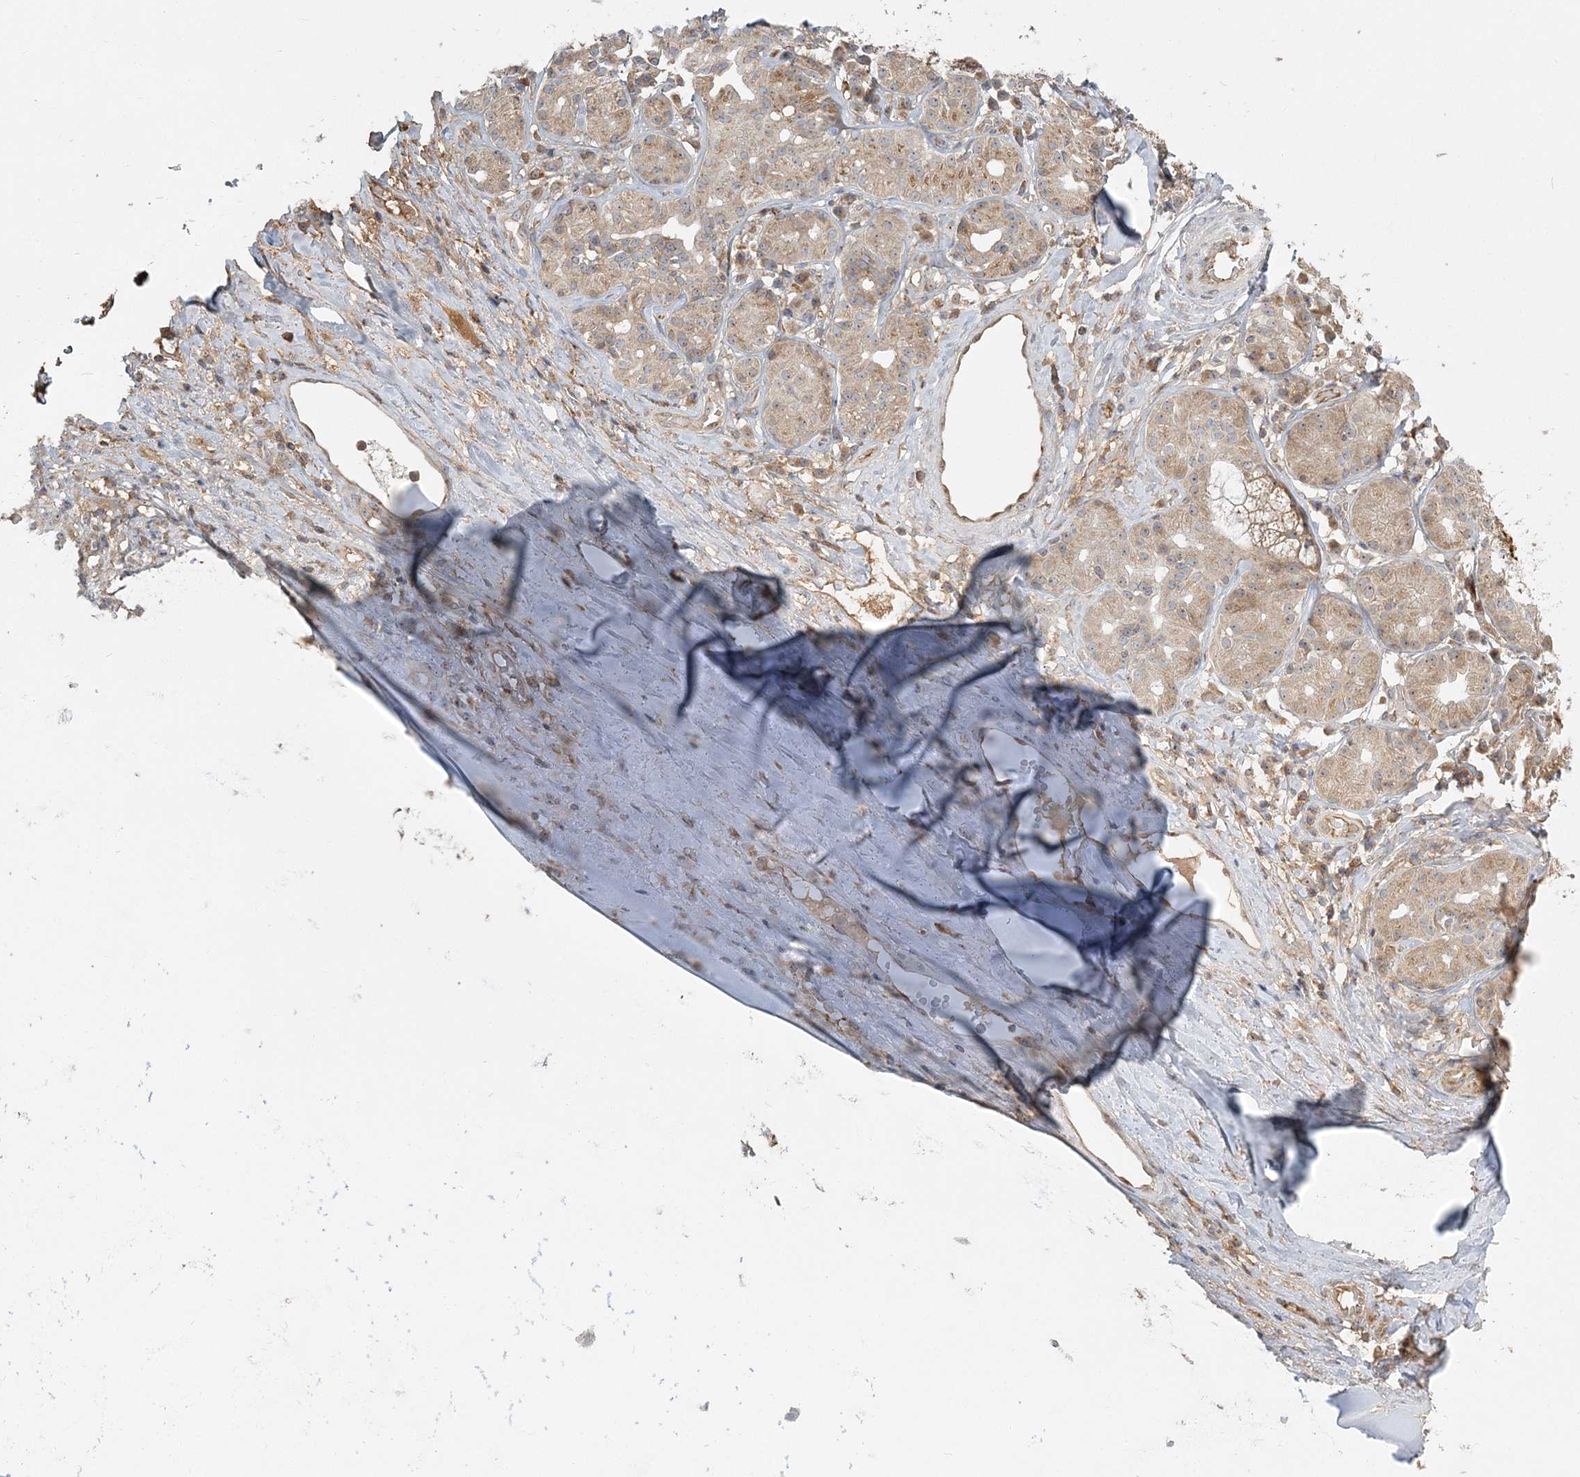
{"staining": {"intensity": "negative", "quantity": "none", "location": "none"}, "tissue": "adipose tissue", "cell_type": "Adipocytes", "image_type": "normal", "snomed": [{"axis": "morphology", "description": "Normal tissue, NOS"}, {"axis": "morphology", "description": "Basal cell carcinoma"}, {"axis": "topography", "description": "Cartilage tissue"}, {"axis": "topography", "description": "Nasopharynx"}, {"axis": "topography", "description": "Oral tissue"}], "caption": "This micrograph is of normal adipose tissue stained with immunohistochemistry to label a protein in brown with the nuclei are counter-stained blue. There is no positivity in adipocytes. Brightfield microscopy of immunohistochemistry (IHC) stained with DAB (3,3'-diaminobenzidine) (brown) and hematoxylin (blue), captured at high magnification.", "gene": "AP1AR", "patient": {"sex": "female", "age": 77}}